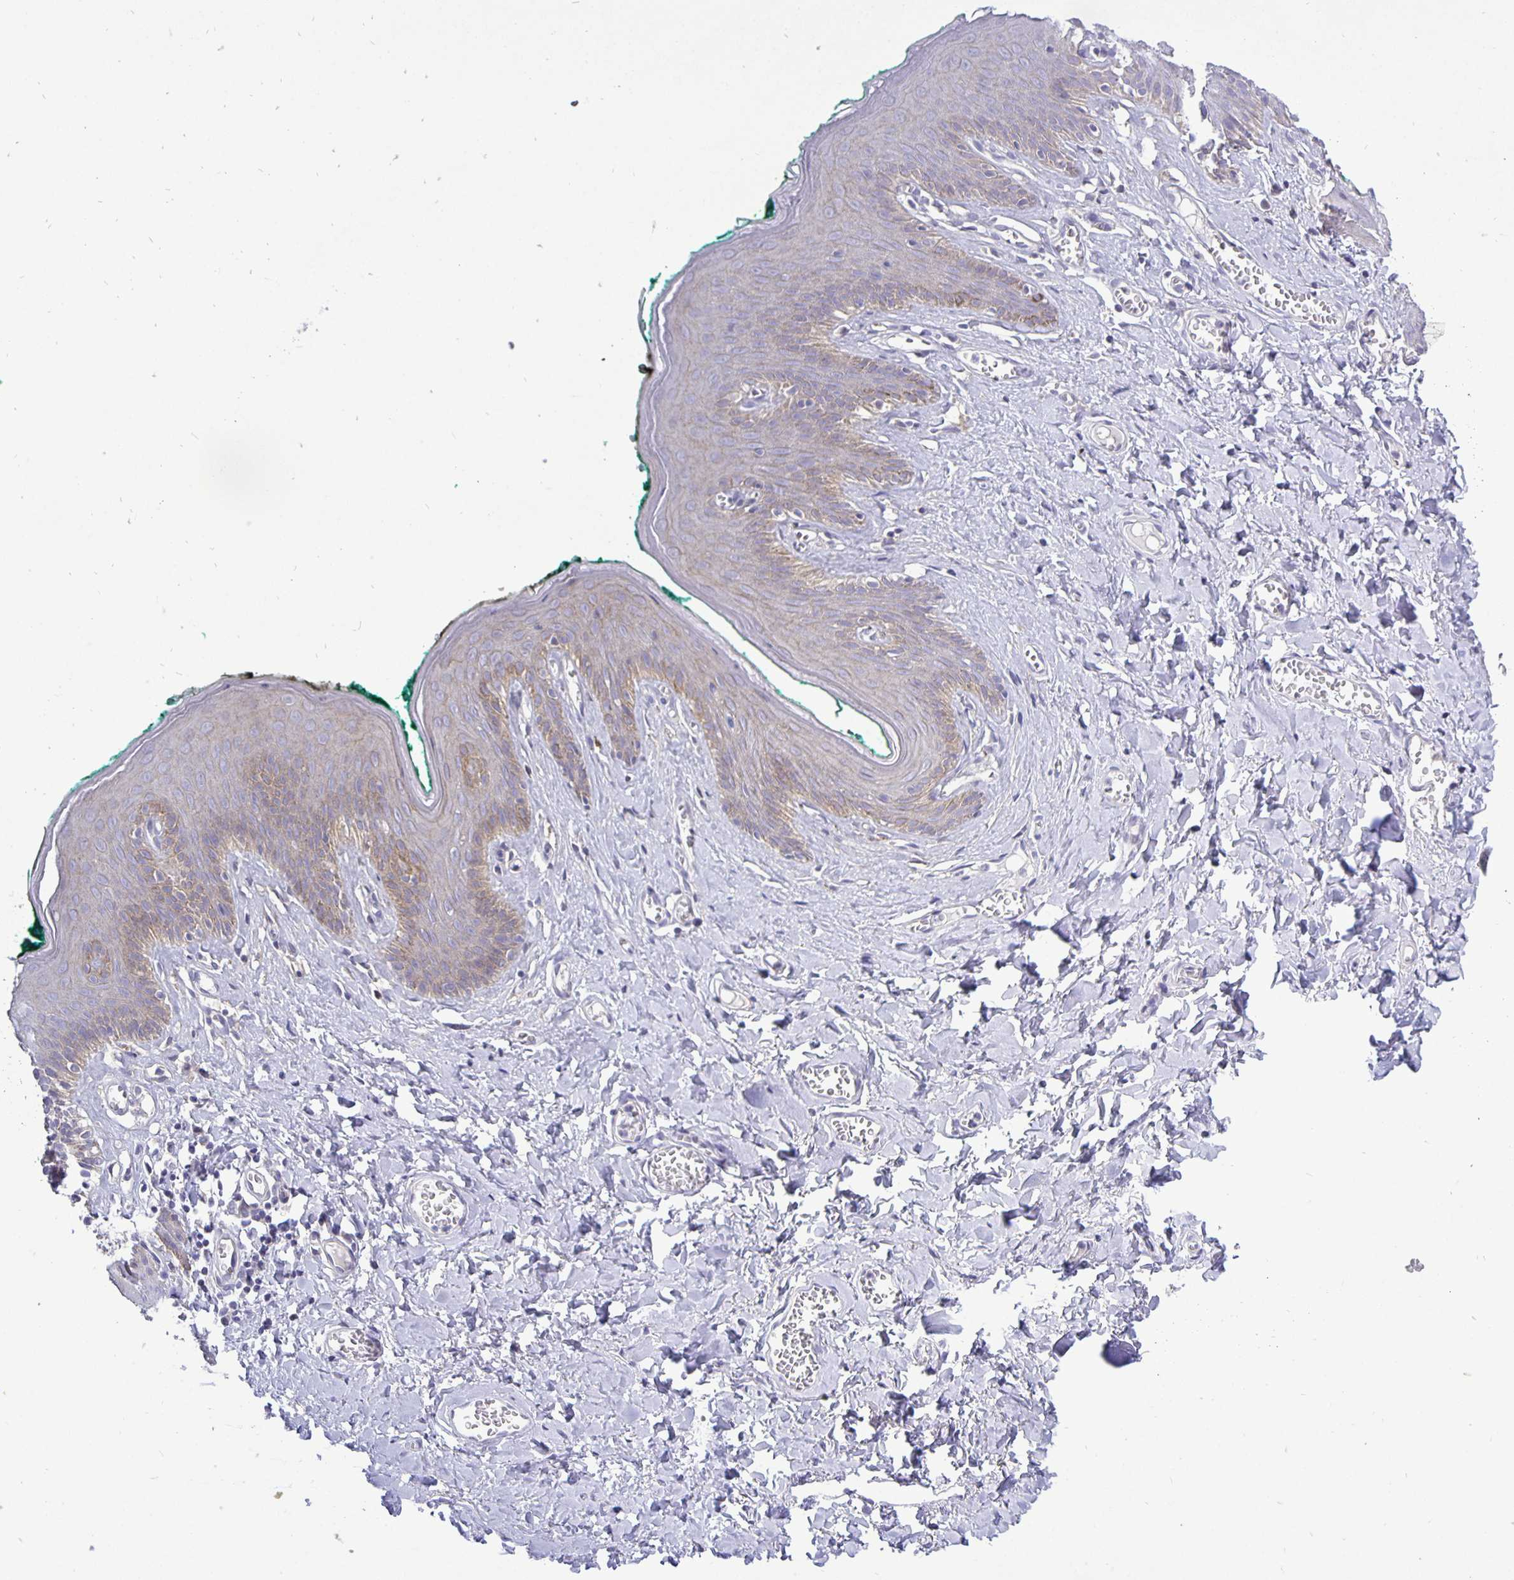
{"staining": {"intensity": "weak", "quantity": "<25%", "location": "cytoplasmic/membranous"}, "tissue": "skin", "cell_type": "Epidermal cells", "image_type": "normal", "snomed": [{"axis": "morphology", "description": "Normal tissue, NOS"}, {"axis": "topography", "description": "Vulva"}, {"axis": "topography", "description": "Peripheral nerve tissue"}], "caption": "High magnification brightfield microscopy of normal skin stained with DAB (3,3'-diaminobenzidine) (brown) and counterstained with hematoxylin (blue): epidermal cells show no significant expression.", "gene": "ERBB2", "patient": {"sex": "female", "age": 66}}